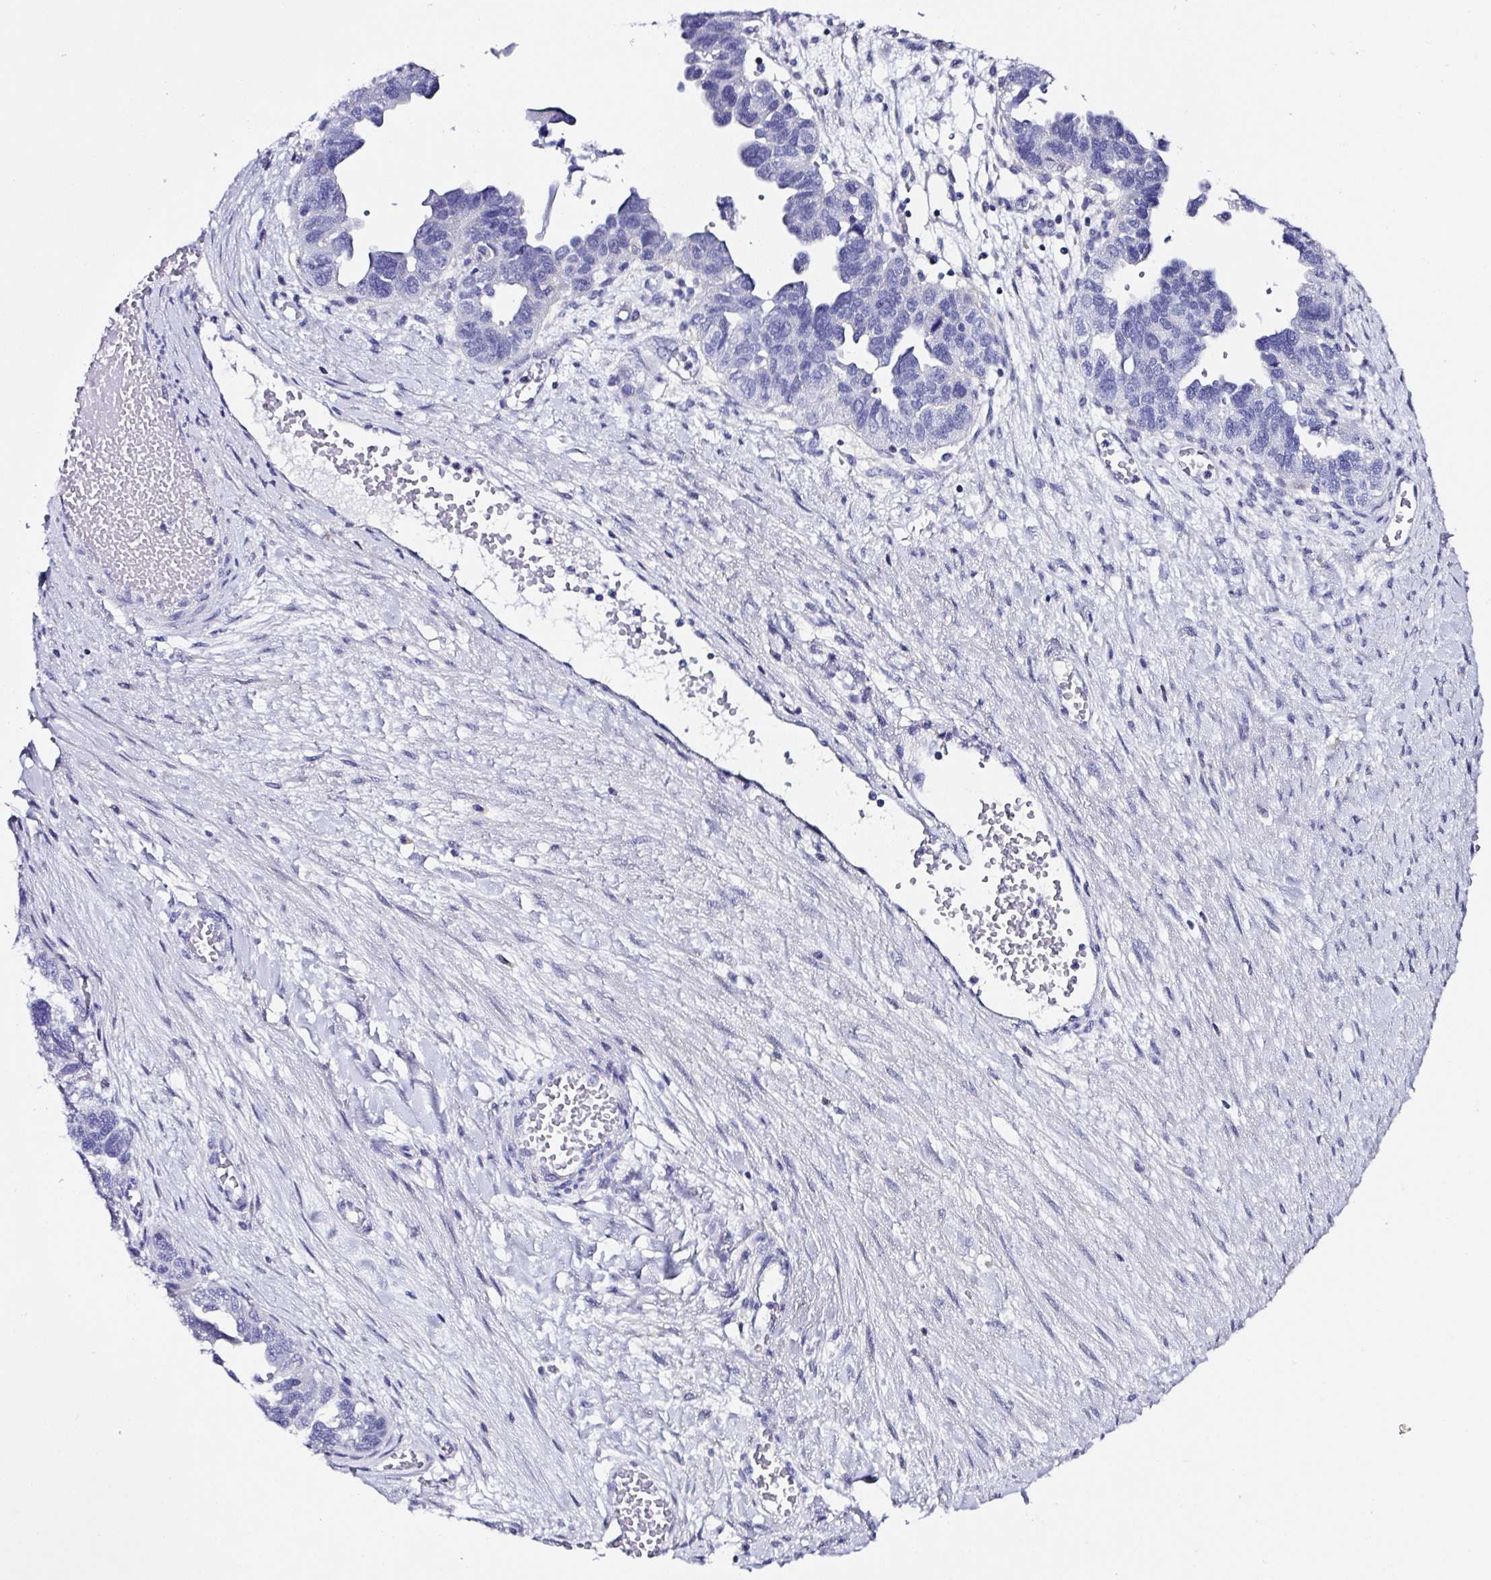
{"staining": {"intensity": "negative", "quantity": "none", "location": "none"}, "tissue": "ovarian cancer", "cell_type": "Tumor cells", "image_type": "cancer", "snomed": [{"axis": "morphology", "description": "Cystadenocarcinoma, serous, NOS"}, {"axis": "topography", "description": "Ovary"}], "caption": "Tumor cells are negative for brown protein staining in ovarian cancer. (DAB immunohistochemistry (IHC) with hematoxylin counter stain).", "gene": "UGT3A1", "patient": {"sex": "female", "age": 64}}